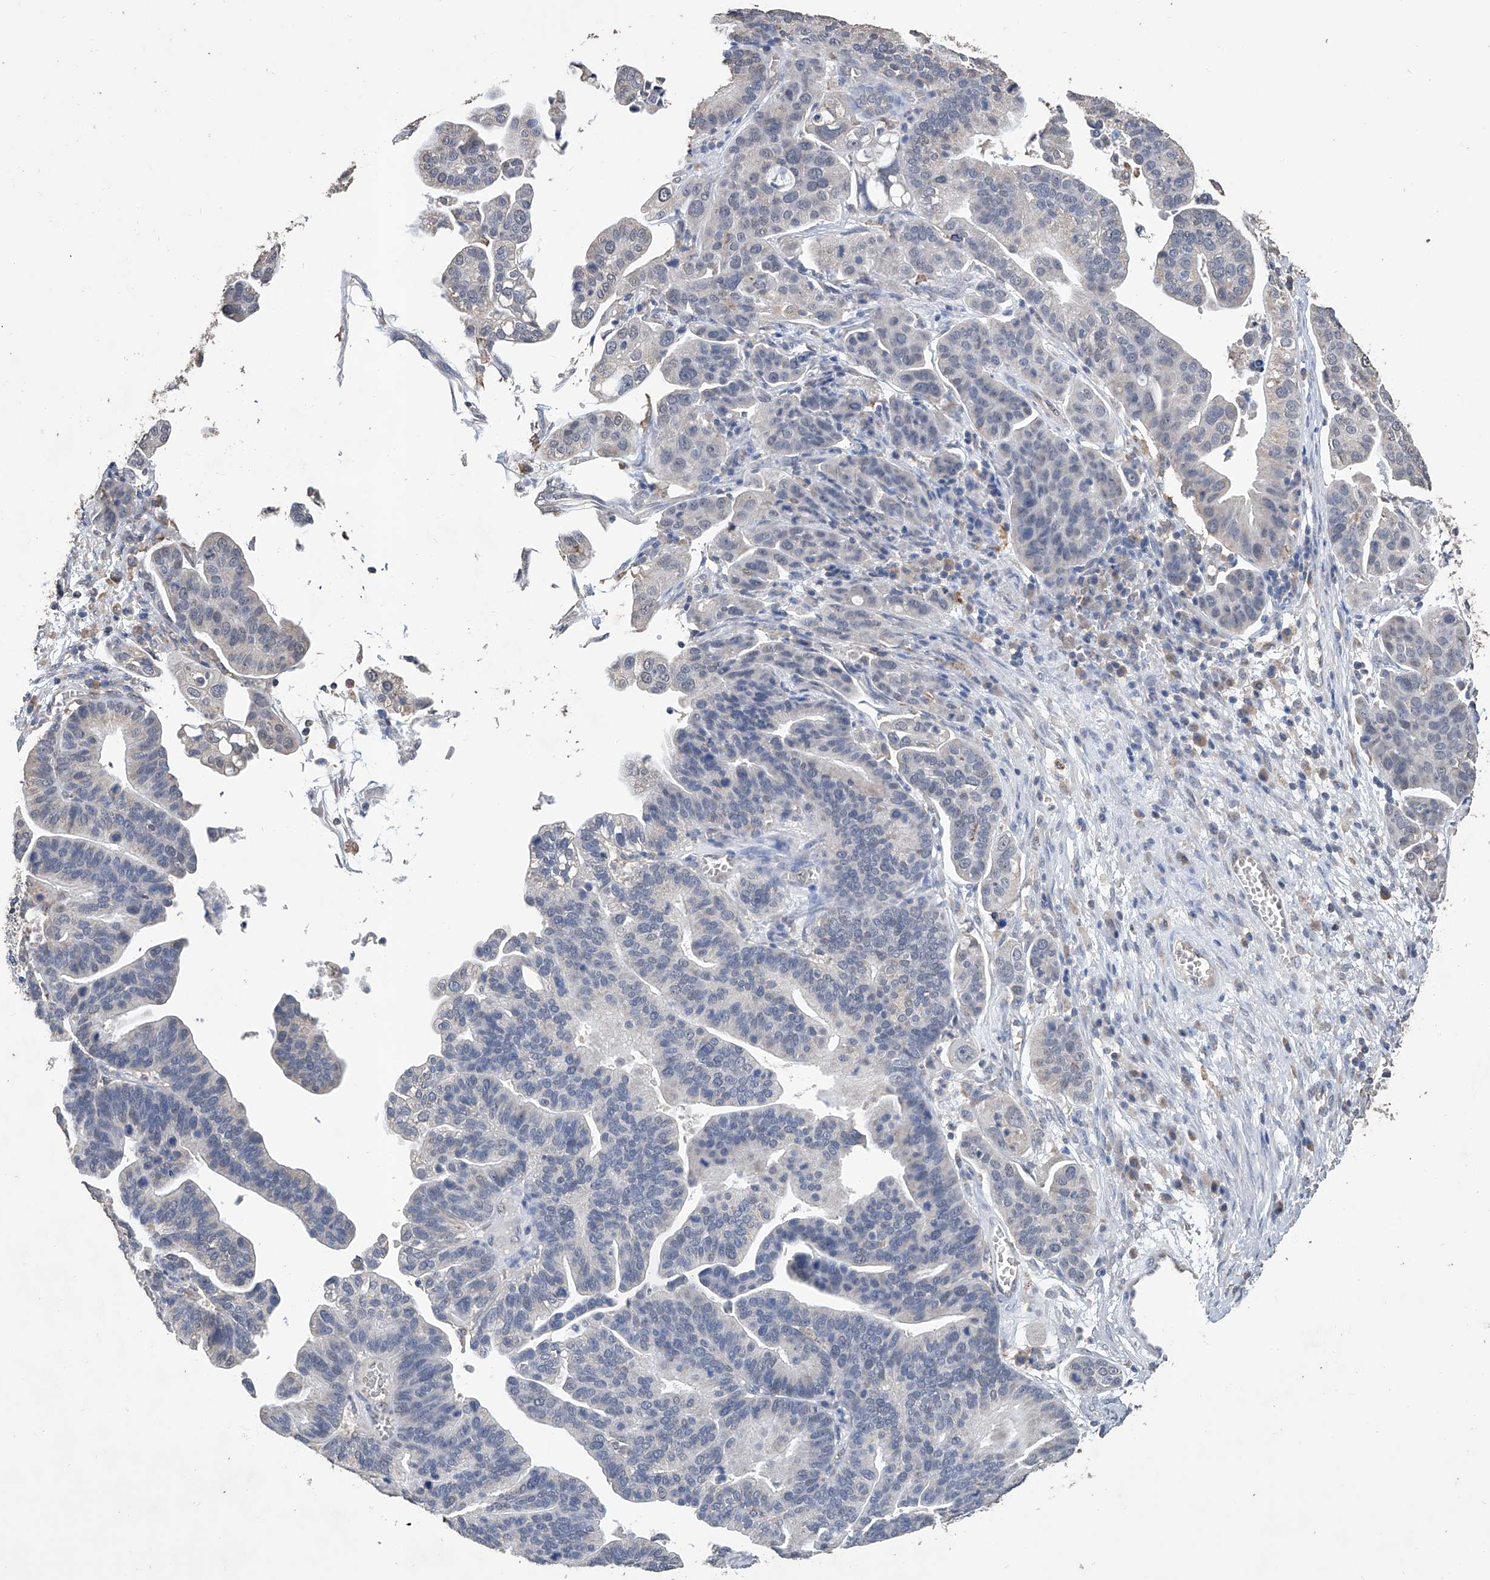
{"staining": {"intensity": "negative", "quantity": "none", "location": "none"}, "tissue": "ovarian cancer", "cell_type": "Tumor cells", "image_type": "cancer", "snomed": [{"axis": "morphology", "description": "Cystadenocarcinoma, serous, NOS"}, {"axis": "topography", "description": "Ovary"}], "caption": "Histopathology image shows no significant protein expression in tumor cells of ovarian cancer (serous cystadenocarcinoma).", "gene": "GPT", "patient": {"sex": "female", "age": 56}}